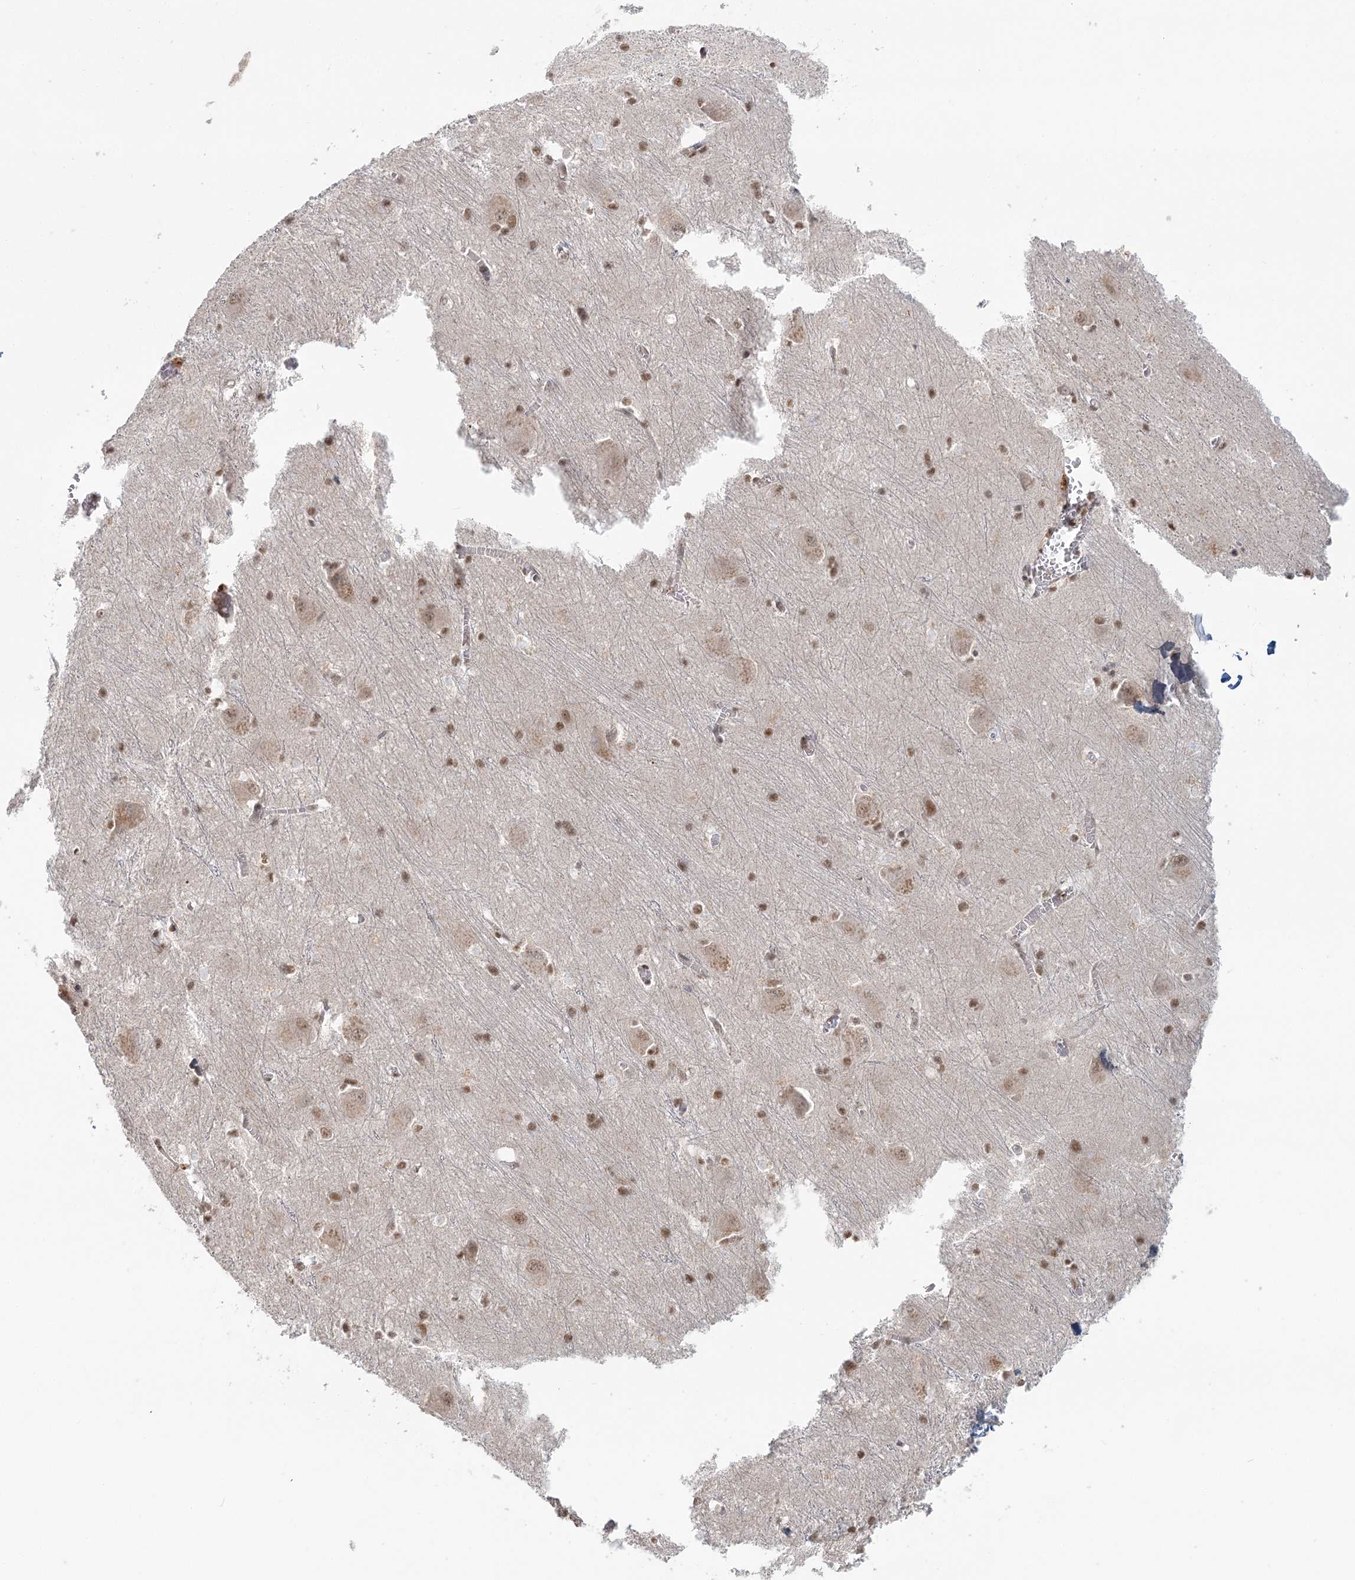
{"staining": {"intensity": "moderate", "quantity": ">75%", "location": "cytoplasmic/membranous,nuclear"}, "tissue": "caudate", "cell_type": "Glial cells", "image_type": "normal", "snomed": [{"axis": "morphology", "description": "Normal tissue, NOS"}, {"axis": "topography", "description": "Lateral ventricle wall"}], "caption": "The photomicrograph displays staining of benign caudate, revealing moderate cytoplasmic/membranous,nuclear protein expression (brown color) within glial cells.", "gene": "R3HCC1L", "patient": {"sex": "male", "age": 37}}